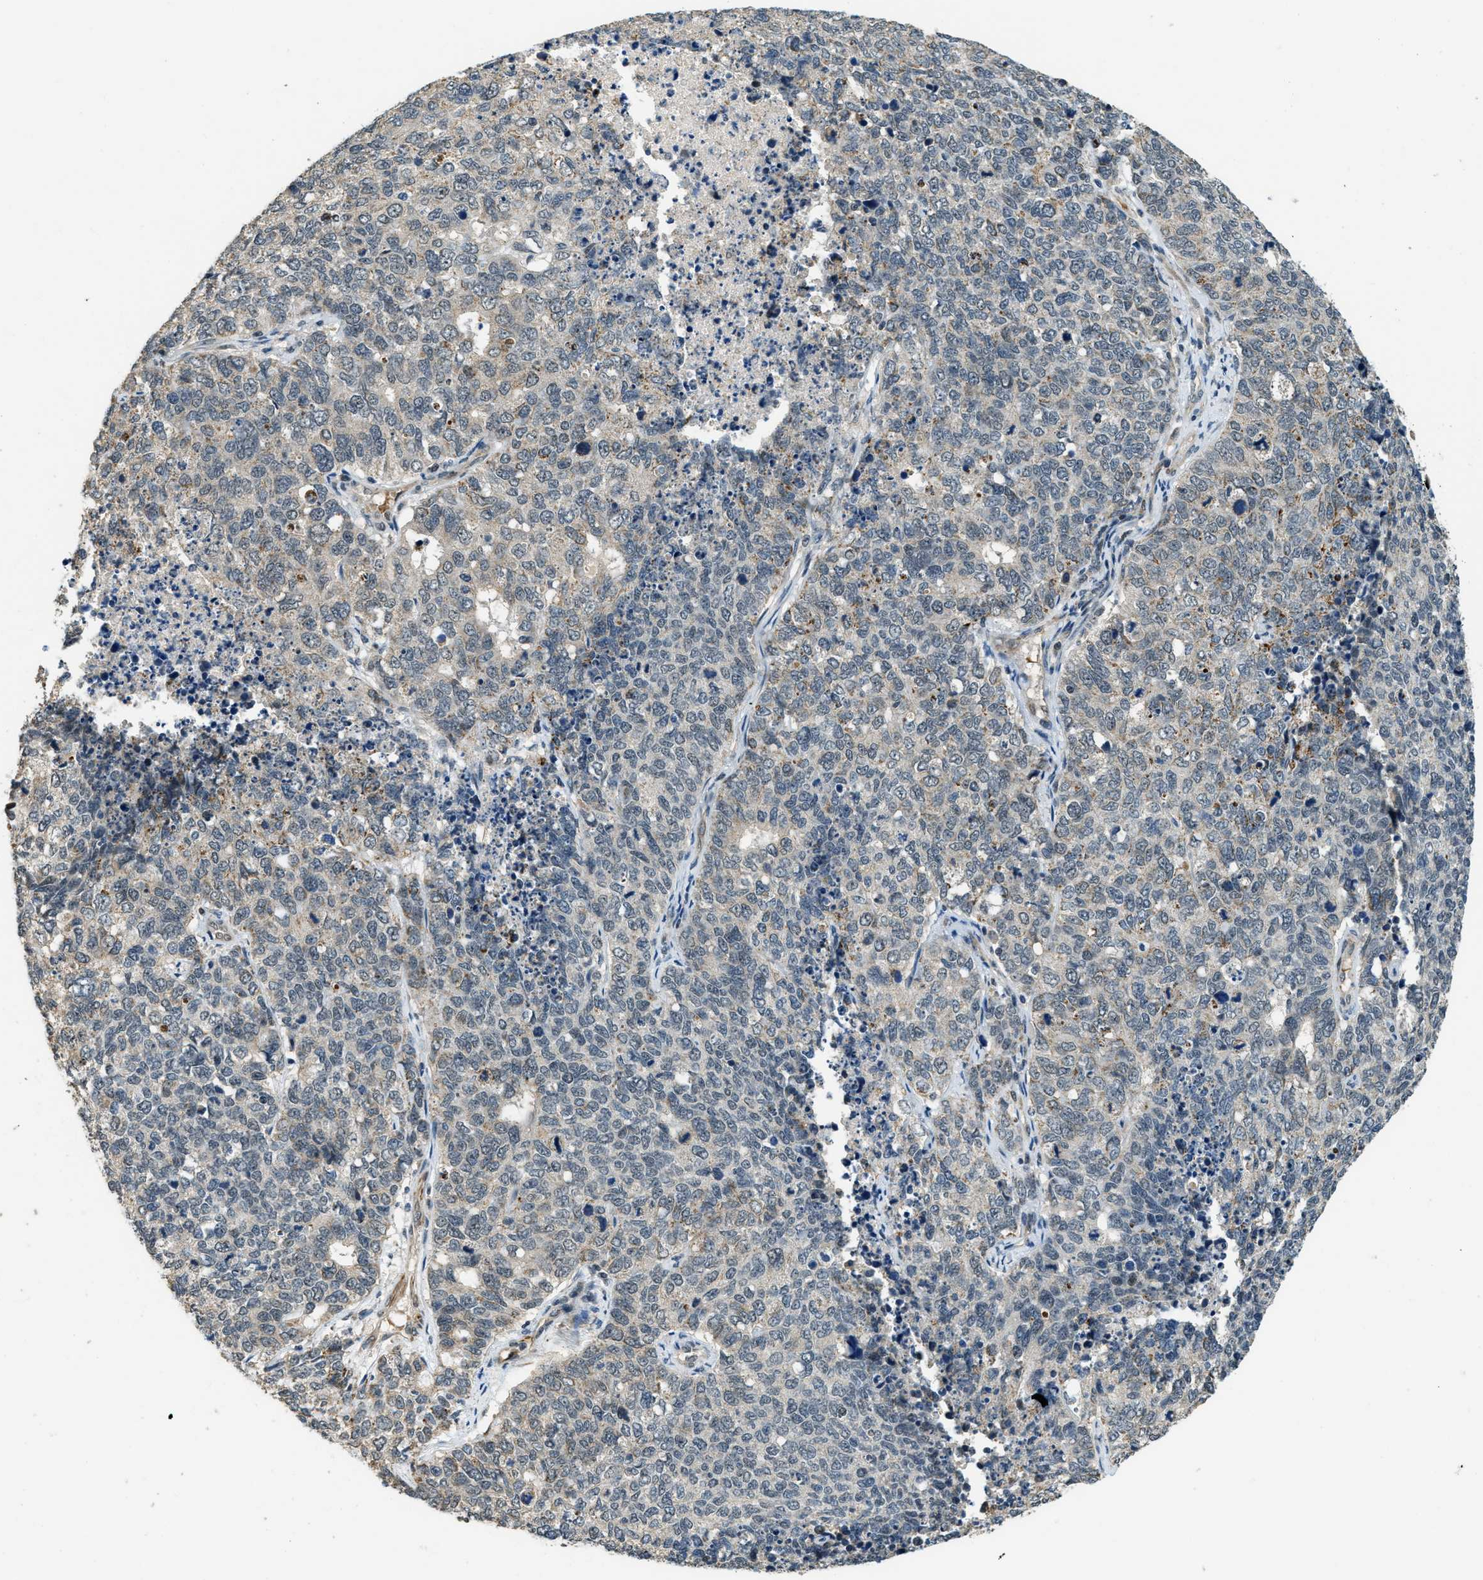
{"staining": {"intensity": "negative", "quantity": "none", "location": "none"}, "tissue": "cervical cancer", "cell_type": "Tumor cells", "image_type": "cancer", "snomed": [{"axis": "morphology", "description": "Squamous cell carcinoma, NOS"}, {"axis": "topography", "description": "Cervix"}], "caption": "A high-resolution histopathology image shows IHC staining of squamous cell carcinoma (cervical), which demonstrates no significant expression in tumor cells.", "gene": "MED21", "patient": {"sex": "female", "age": 63}}